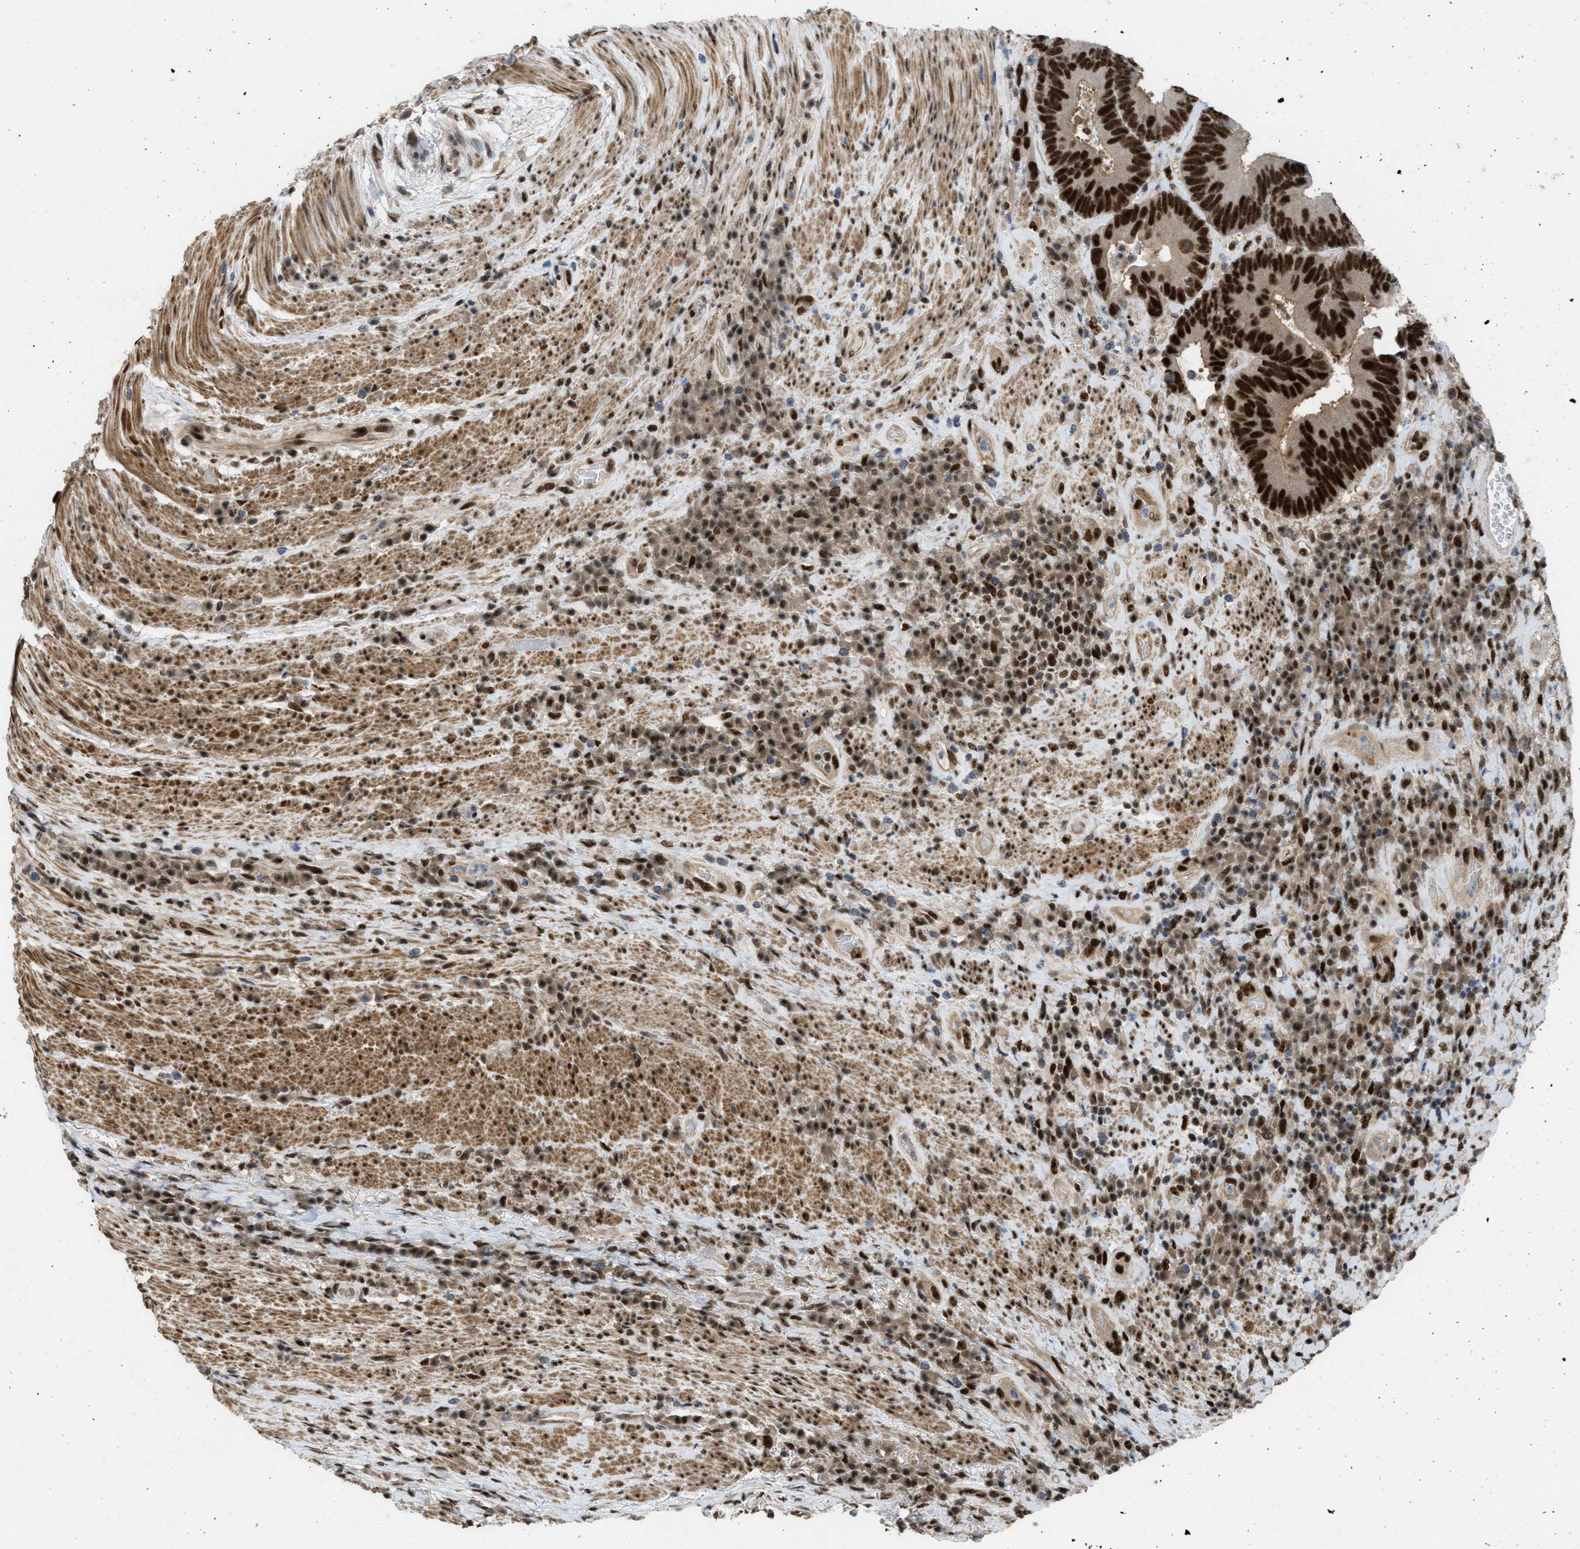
{"staining": {"intensity": "strong", "quantity": ">75%", "location": "nuclear"}, "tissue": "colorectal cancer", "cell_type": "Tumor cells", "image_type": "cancer", "snomed": [{"axis": "morphology", "description": "Adenocarcinoma, NOS"}, {"axis": "topography", "description": "Rectum"}], "caption": "This is a micrograph of immunohistochemistry (IHC) staining of adenocarcinoma (colorectal), which shows strong positivity in the nuclear of tumor cells.", "gene": "CDT1", "patient": {"sex": "female", "age": 89}}